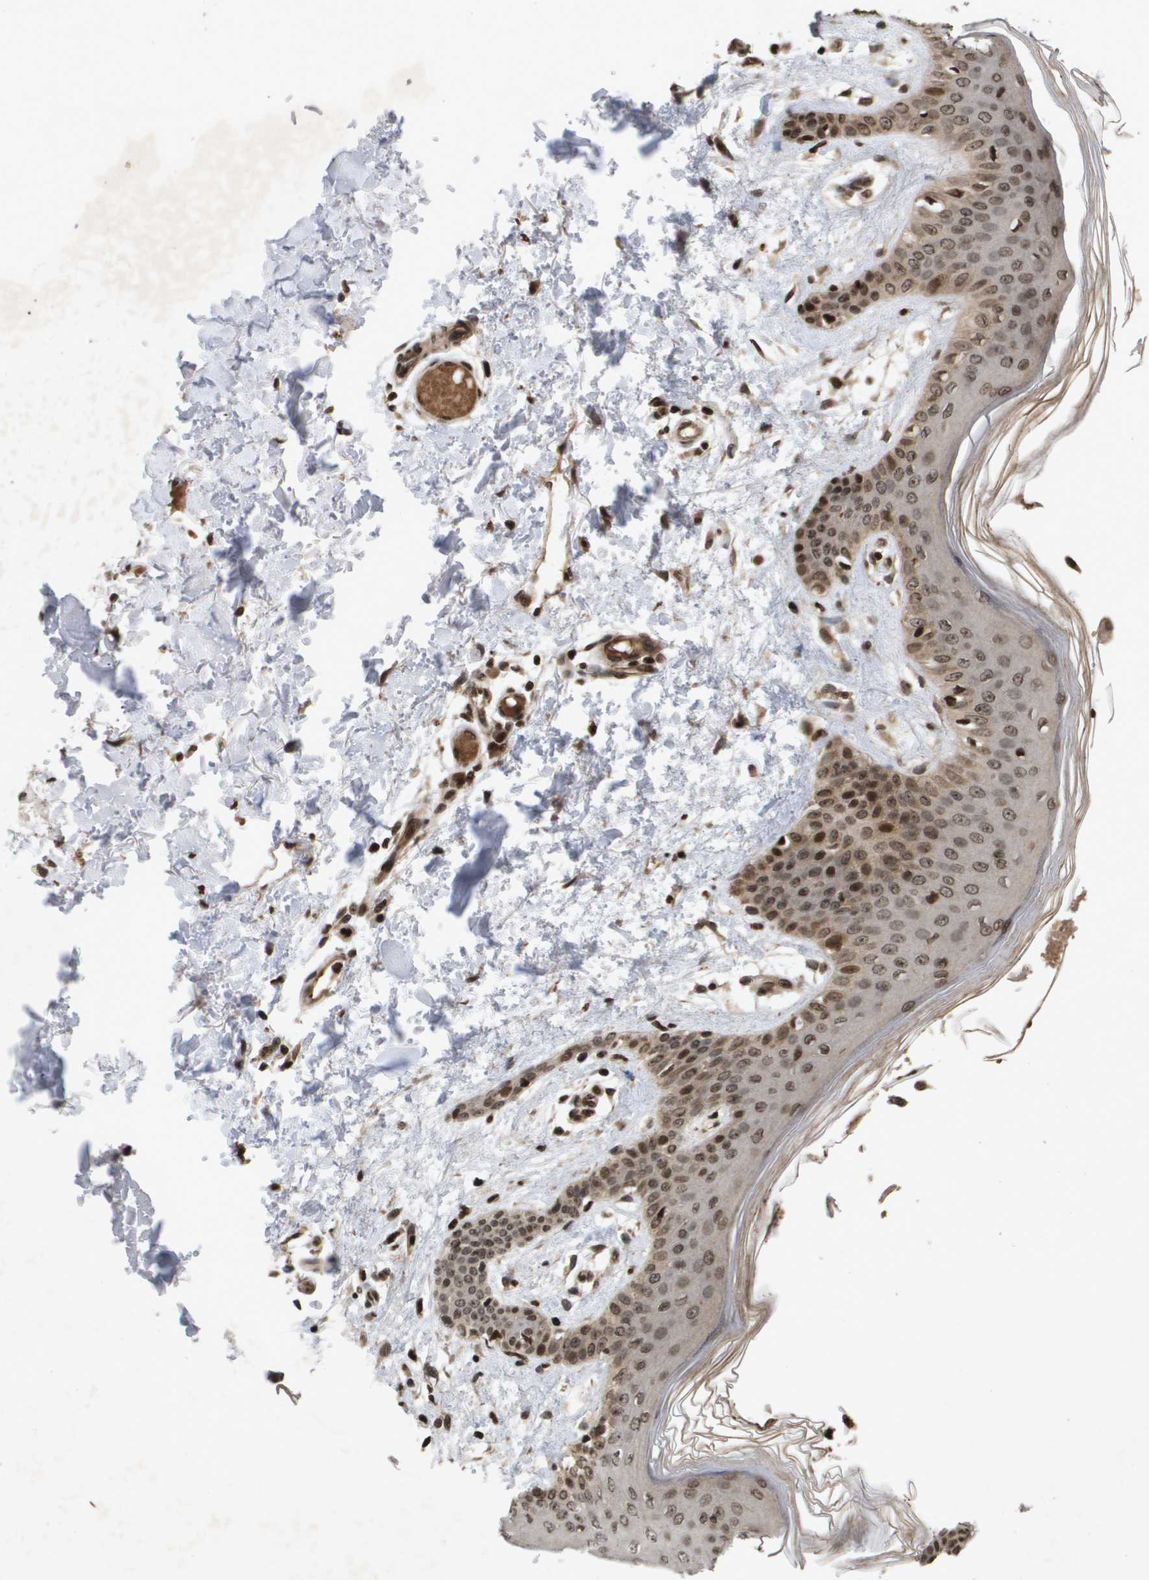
{"staining": {"intensity": "strong", "quantity": ">75%", "location": "cytoplasmic/membranous,nuclear"}, "tissue": "skin", "cell_type": "Fibroblasts", "image_type": "normal", "snomed": [{"axis": "morphology", "description": "Normal tissue, NOS"}, {"axis": "topography", "description": "Skin"}], "caption": "A high-resolution histopathology image shows immunohistochemistry staining of unremarkable skin, which reveals strong cytoplasmic/membranous,nuclear staining in approximately >75% of fibroblasts. Nuclei are stained in blue.", "gene": "HSPA6", "patient": {"sex": "male", "age": 53}}